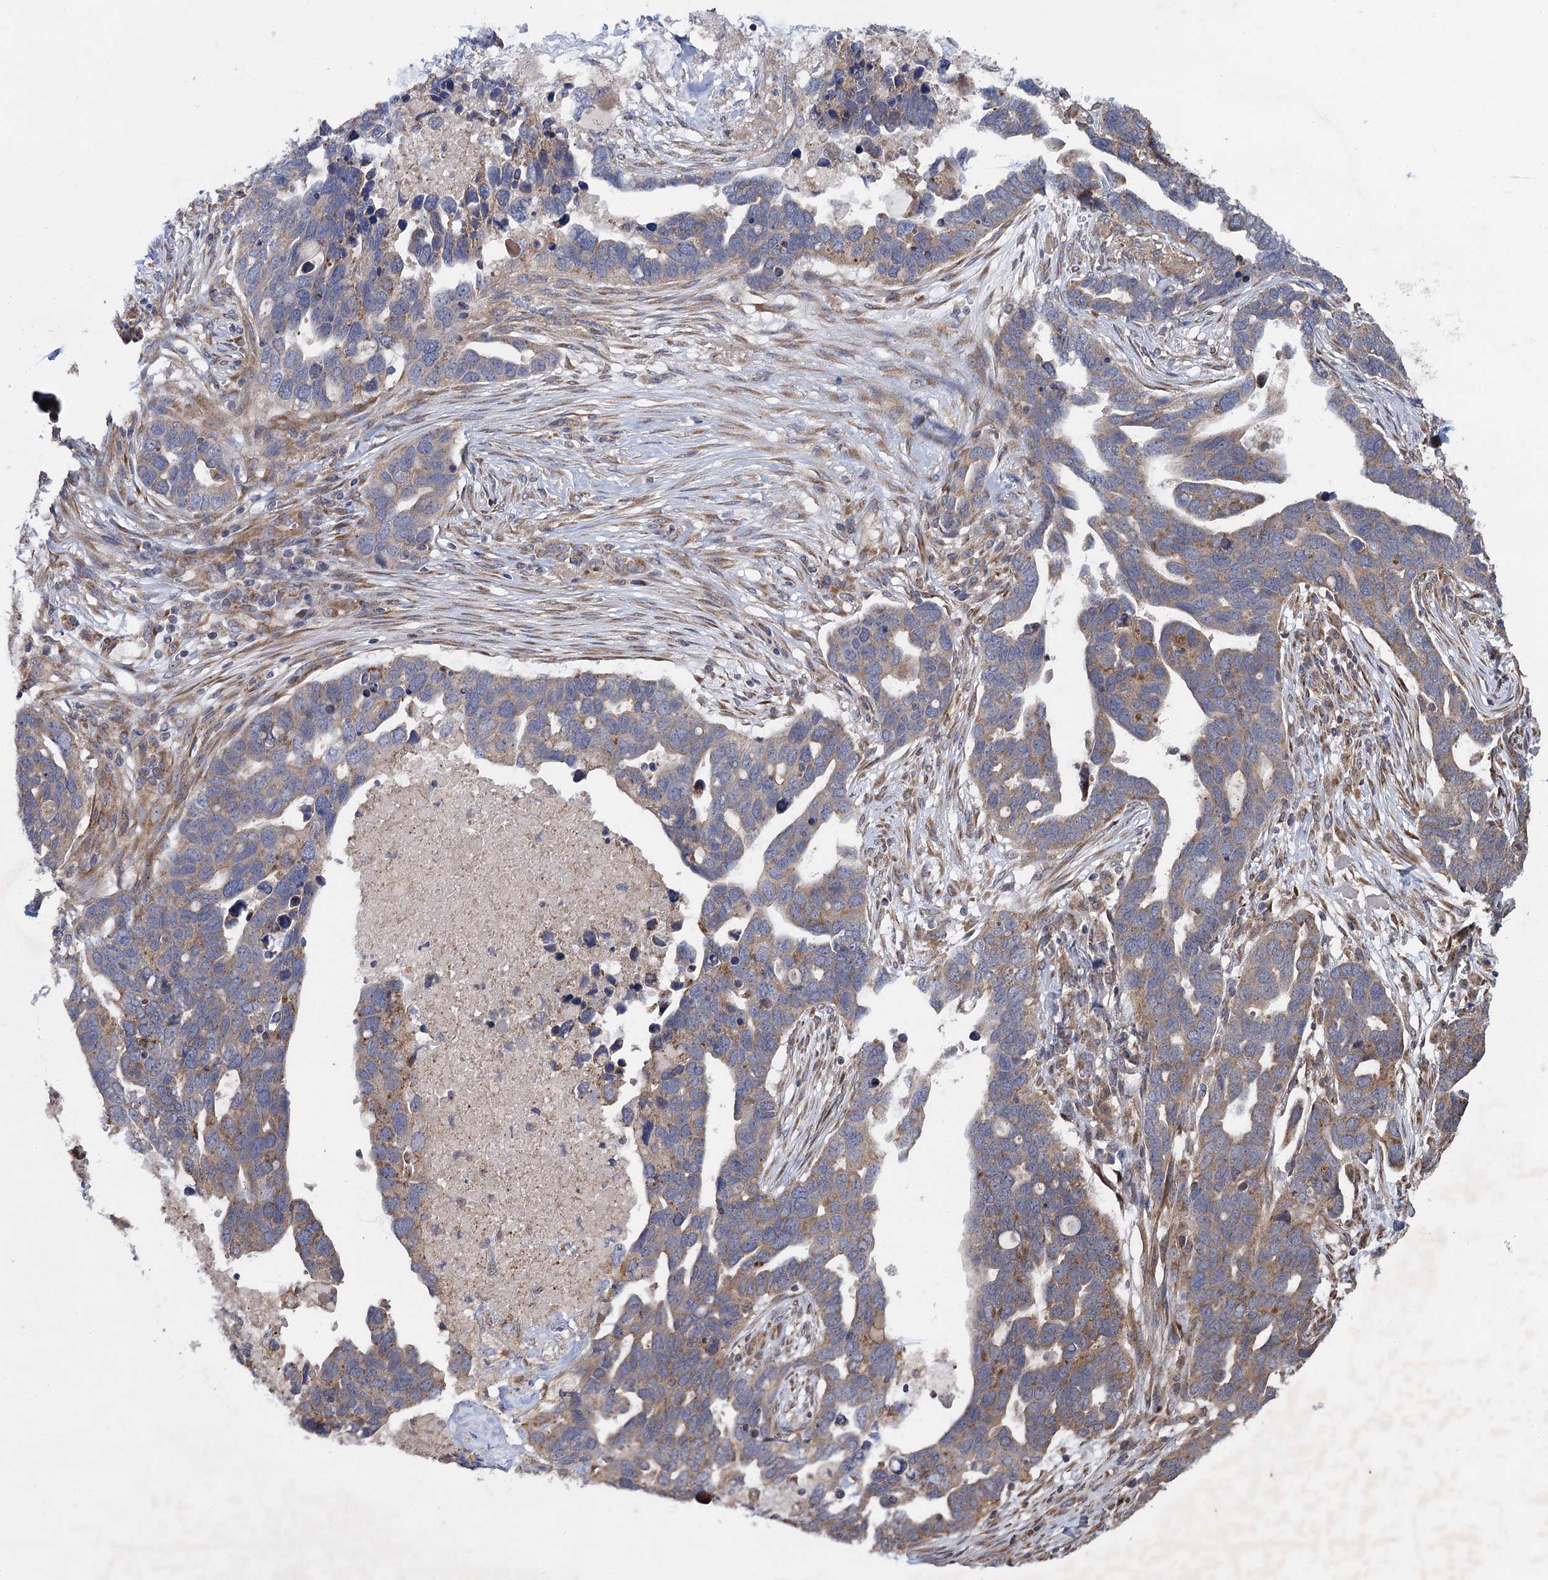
{"staining": {"intensity": "moderate", "quantity": "<25%", "location": "cytoplasmic/membranous"}, "tissue": "ovarian cancer", "cell_type": "Tumor cells", "image_type": "cancer", "snomed": [{"axis": "morphology", "description": "Cystadenocarcinoma, serous, NOS"}, {"axis": "topography", "description": "Ovary"}], "caption": "A high-resolution histopathology image shows IHC staining of ovarian cancer (serous cystadenocarcinoma), which demonstrates moderate cytoplasmic/membranous staining in approximately <25% of tumor cells. (brown staining indicates protein expression, while blue staining denotes nuclei).", "gene": "HAUS1", "patient": {"sex": "female", "age": 54}}